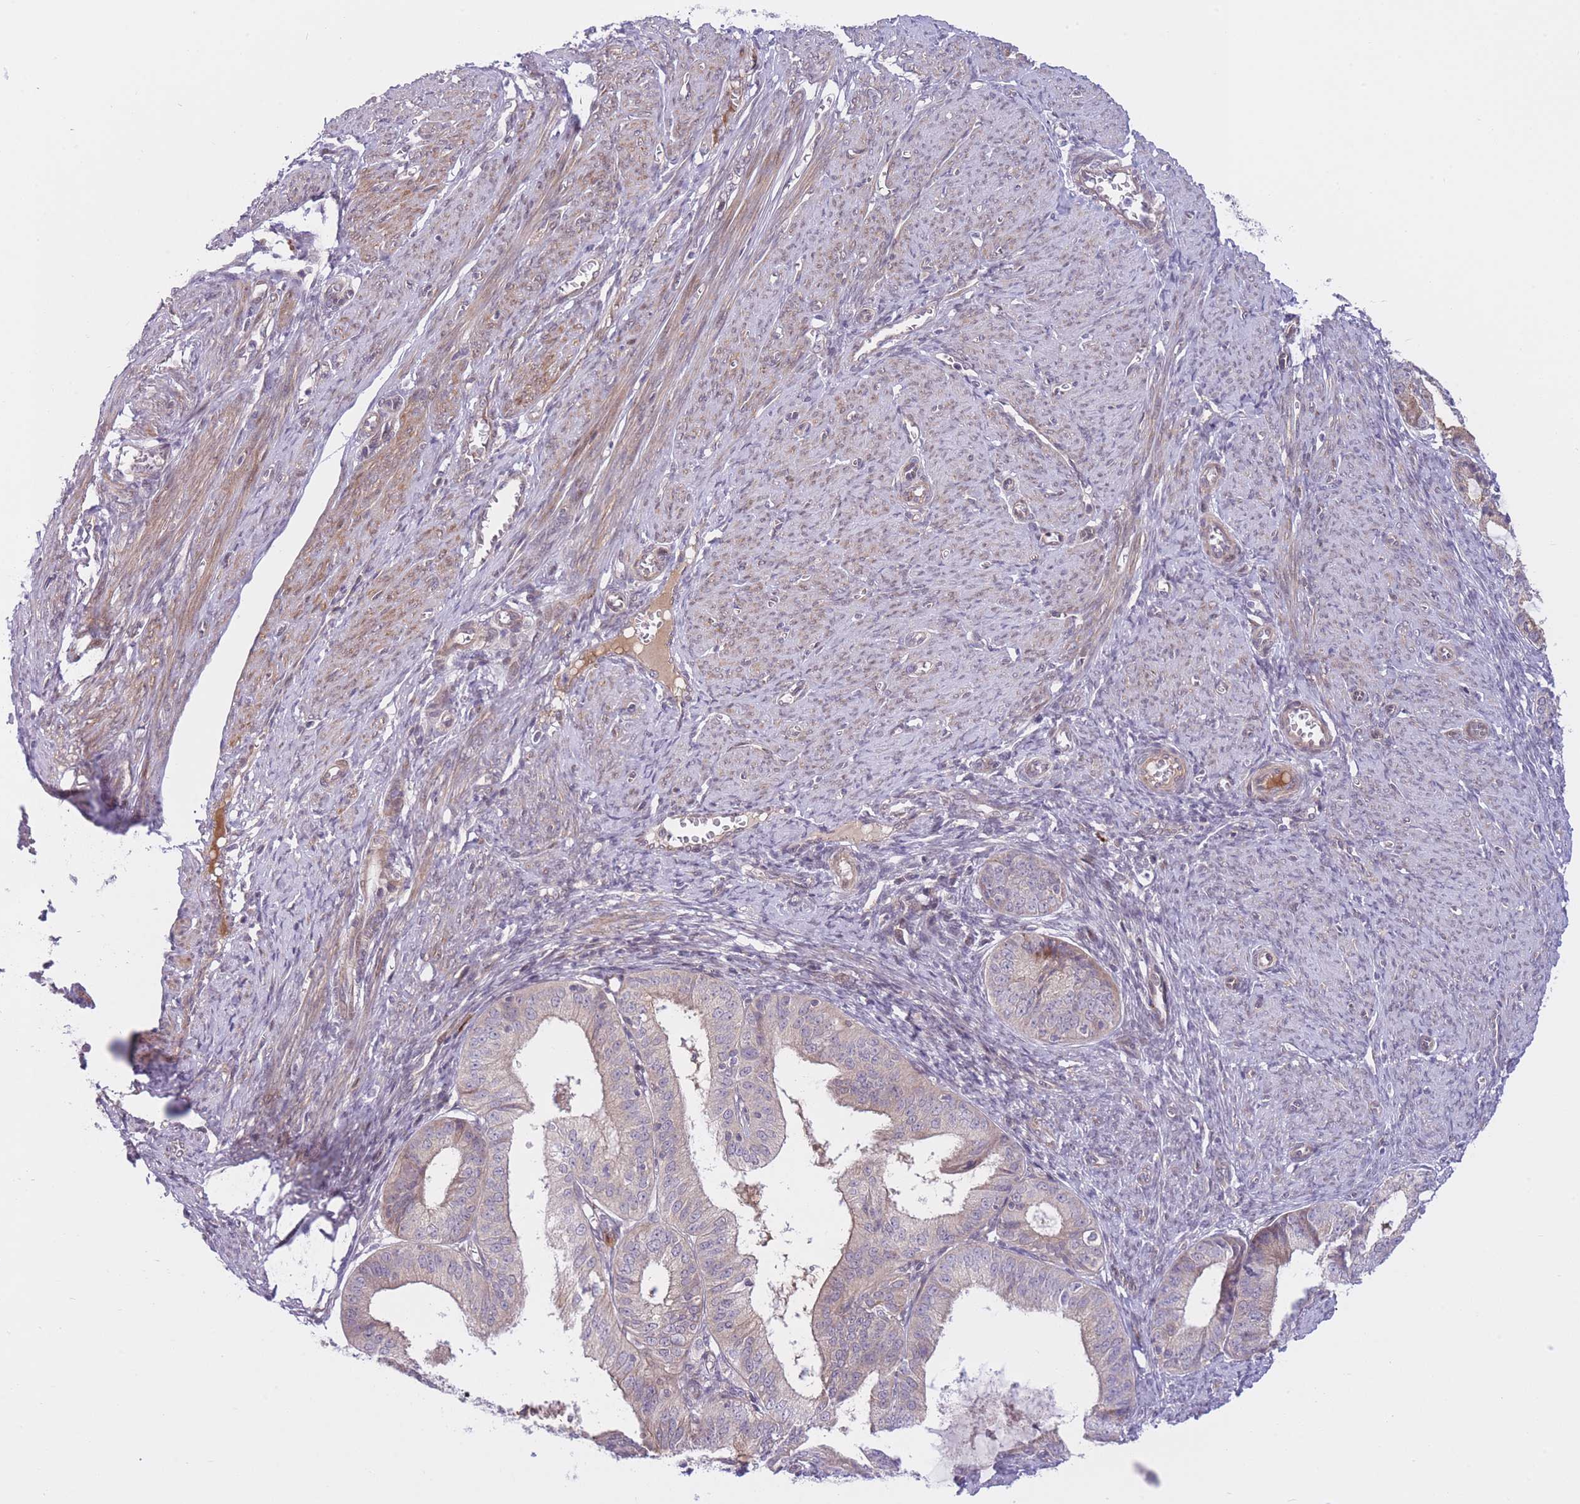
{"staining": {"intensity": "weak", "quantity": "<25%", "location": "cytoplasmic/membranous"}, "tissue": "endometrial cancer", "cell_type": "Tumor cells", "image_type": "cancer", "snomed": [{"axis": "morphology", "description": "Adenocarcinoma, NOS"}, {"axis": "topography", "description": "Endometrium"}], "caption": "Endometrial adenocarcinoma was stained to show a protein in brown. There is no significant staining in tumor cells. Nuclei are stained in blue.", "gene": "CDC25B", "patient": {"sex": "female", "age": 51}}